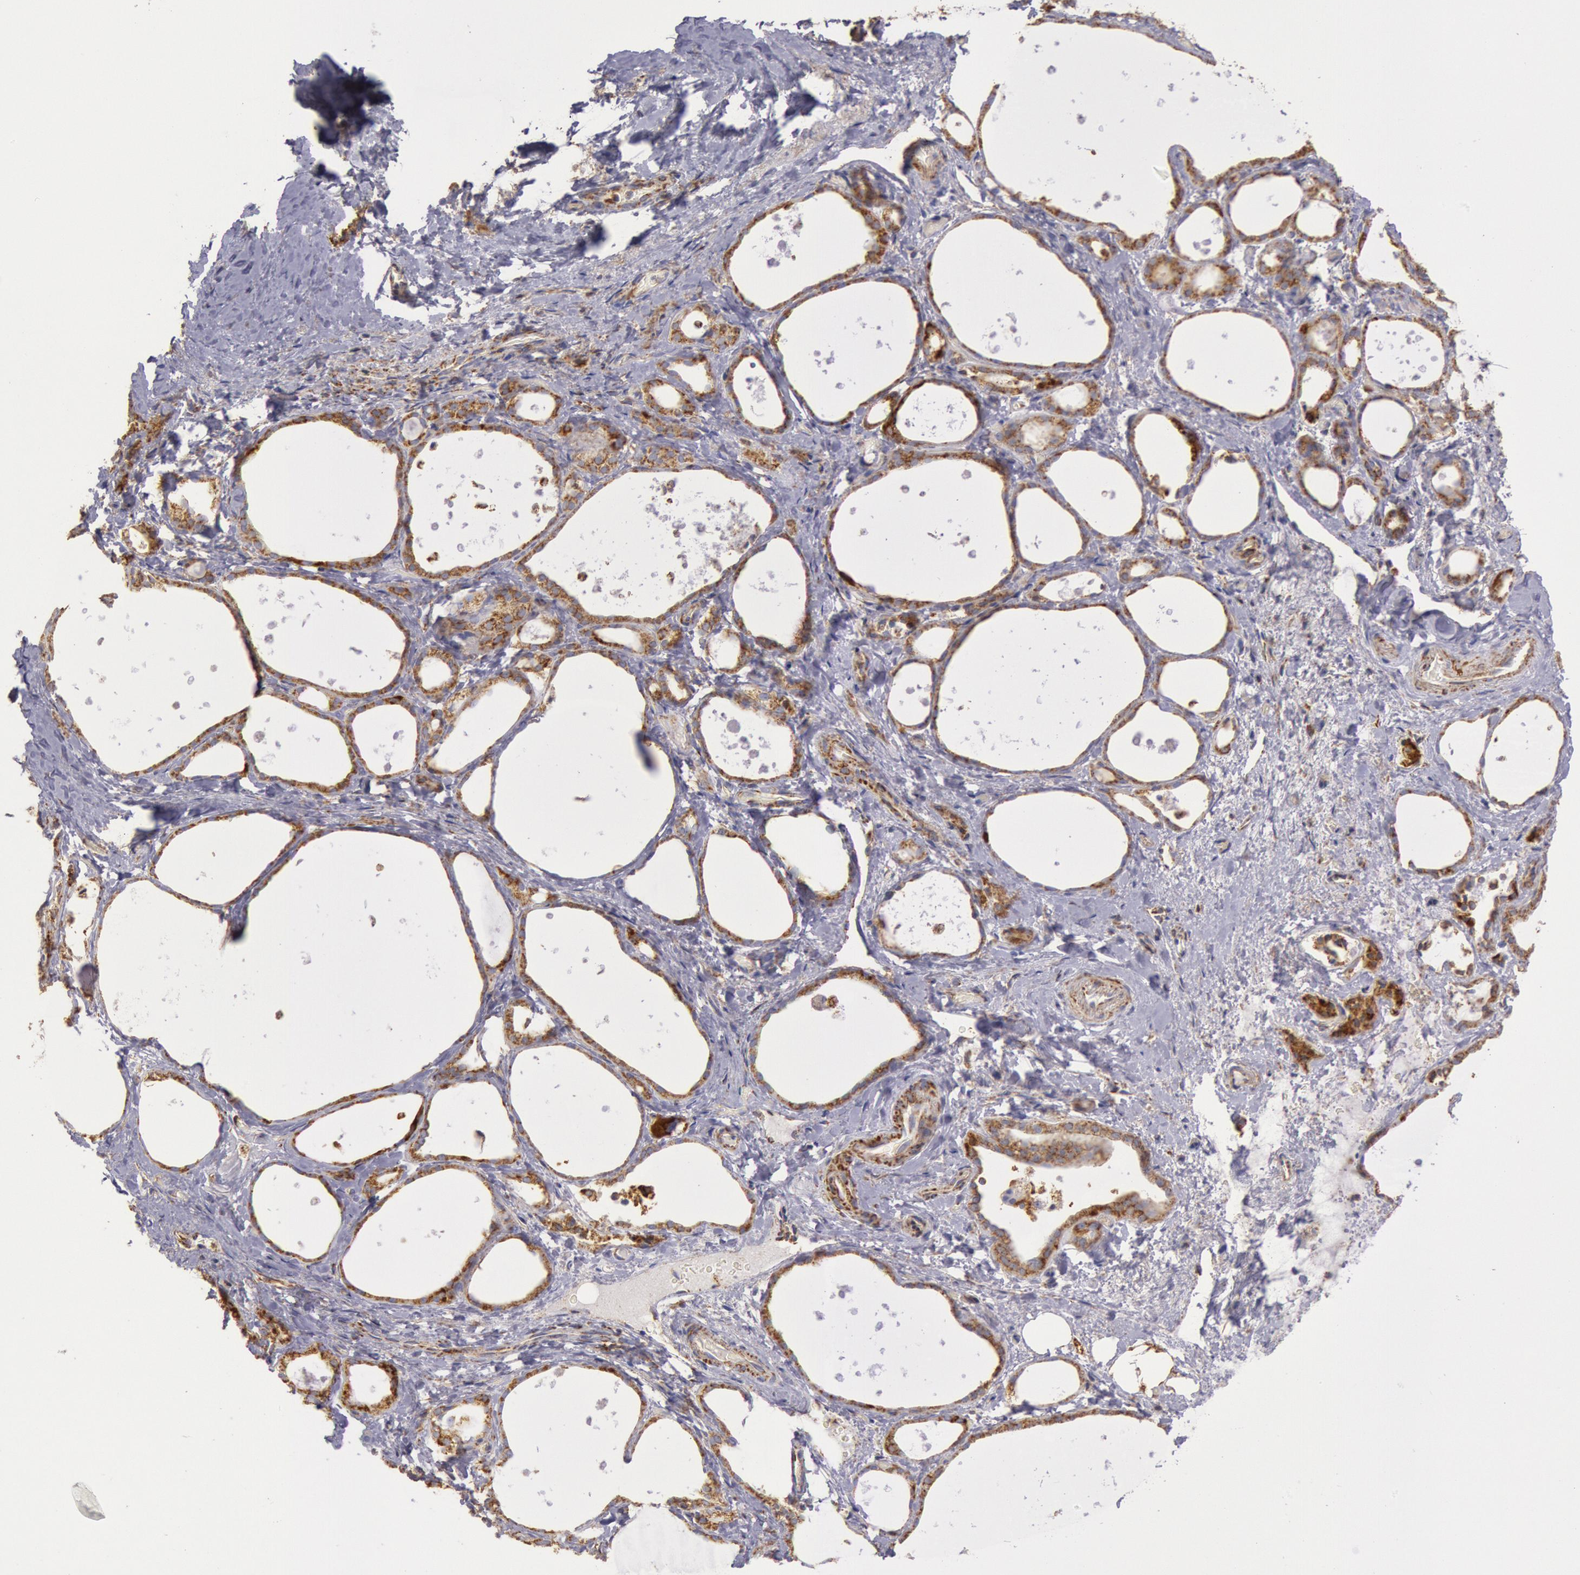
{"staining": {"intensity": "moderate", "quantity": ">75%", "location": "cytoplasmic/membranous"}, "tissue": "thyroid gland", "cell_type": "Glandular cells", "image_type": "normal", "snomed": [{"axis": "morphology", "description": "Normal tissue, NOS"}, {"axis": "topography", "description": "Thyroid gland"}], "caption": "Protein staining by immunohistochemistry (IHC) displays moderate cytoplasmic/membranous positivity in approximately >75% of glandular cells in benign thyroid gland. (DAB (3,3'-diaminobenzidine) = brown stain, brightfield microscopy at high magnification).", "gene": "CYC1", "patient": {"sex": "female", "age": 75}}